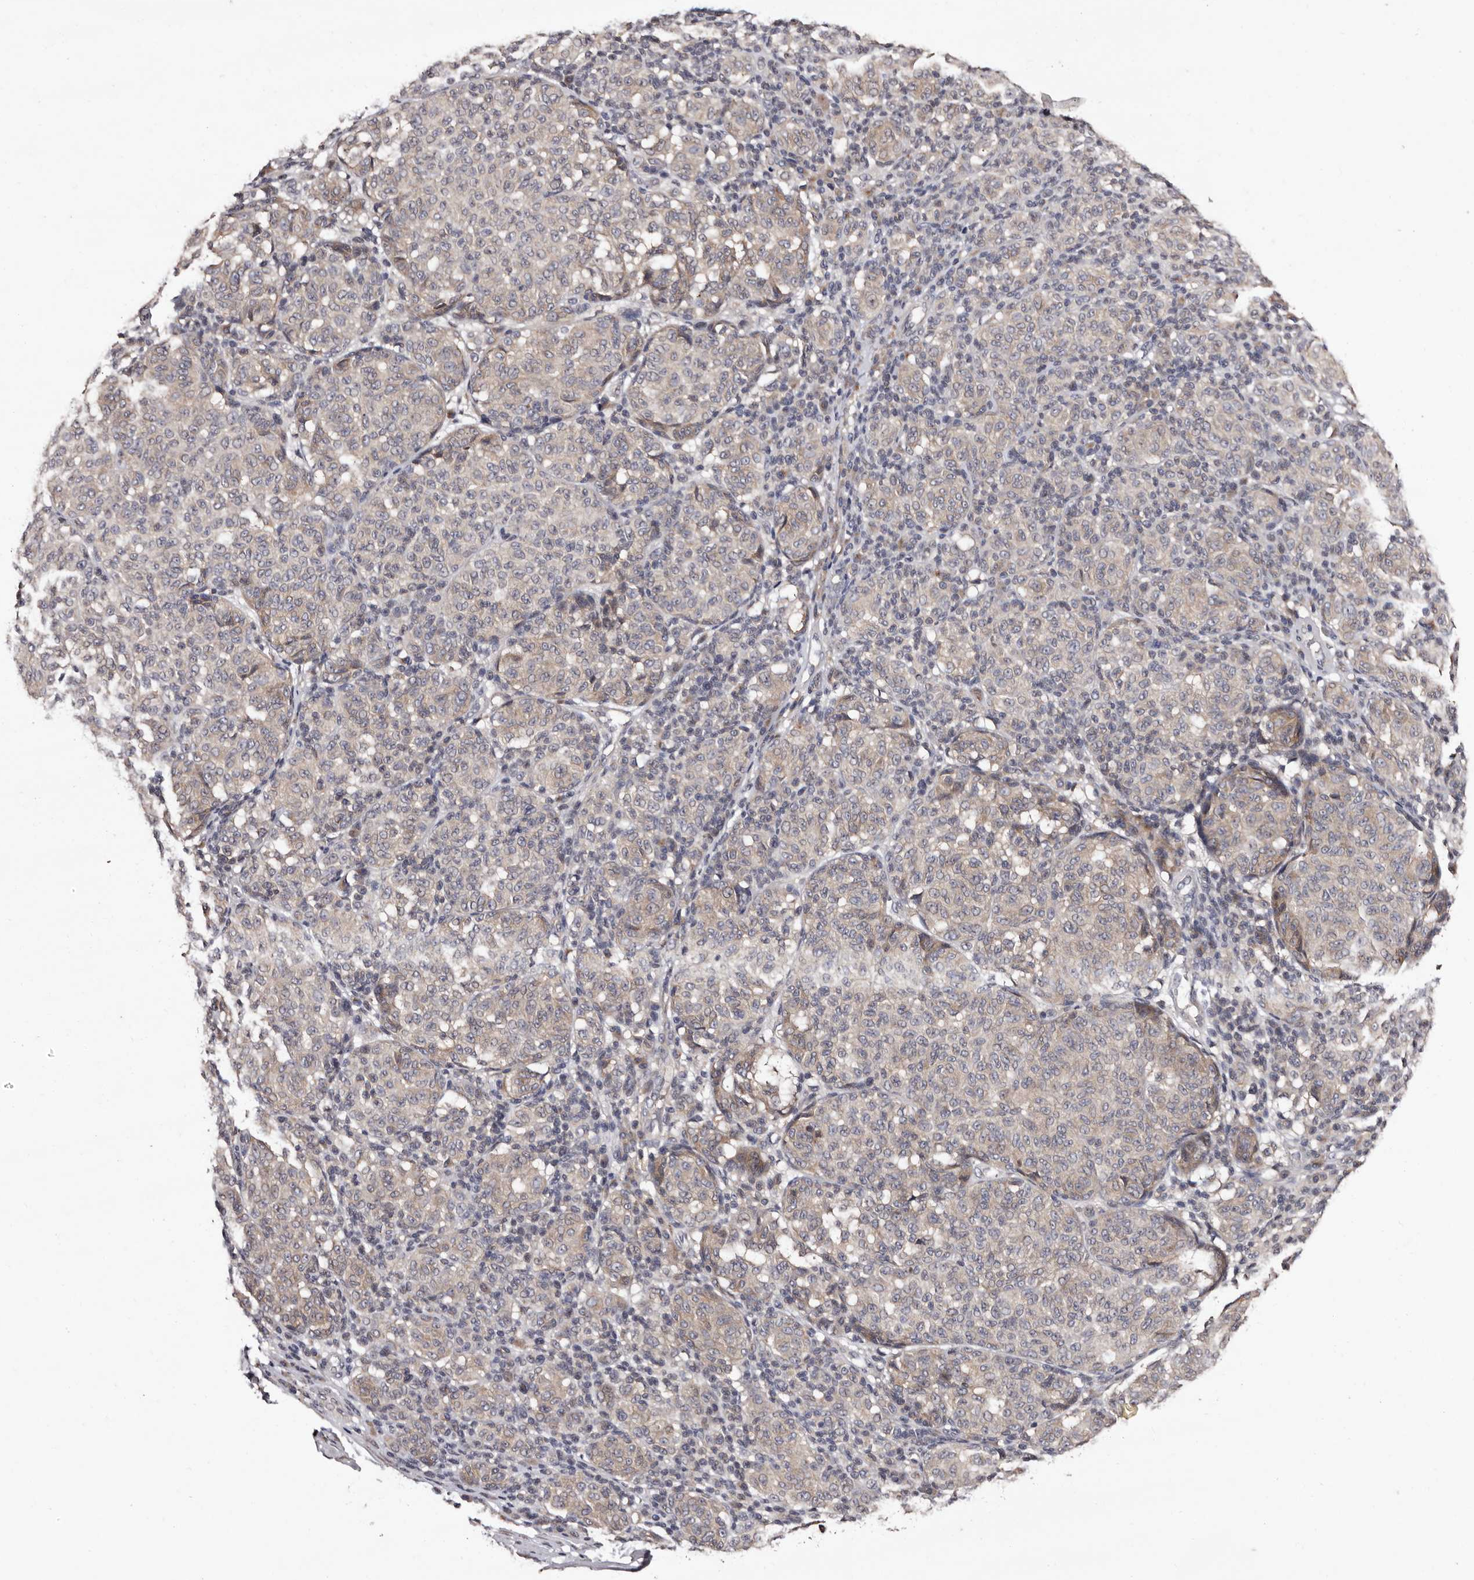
{"staining": {"intensity": "moderate", "quantity": "25%-75%", "location": "cytoplasmic/membranous"}, "tissue": "melanoma", "cell_type": "Tumor cells", "image_type": "cancer", "snomed": [{"axis": "morphology", "description": "Malignant melanoma, NOS"}, {"axis": "topography", "description": "Skin"}], "caption": "Tumor cells demonstrate medium levels of moderate cytoplasmic/membranous expression in about 25%-75% of cells in human malignant melanoma. (Stains: DAB in brown, nuclei in blue, Microscopy: brightfield microscopy at high magnification).", "gene": "FAM91A1", "patient": {"sex": "male", "age": 59}}